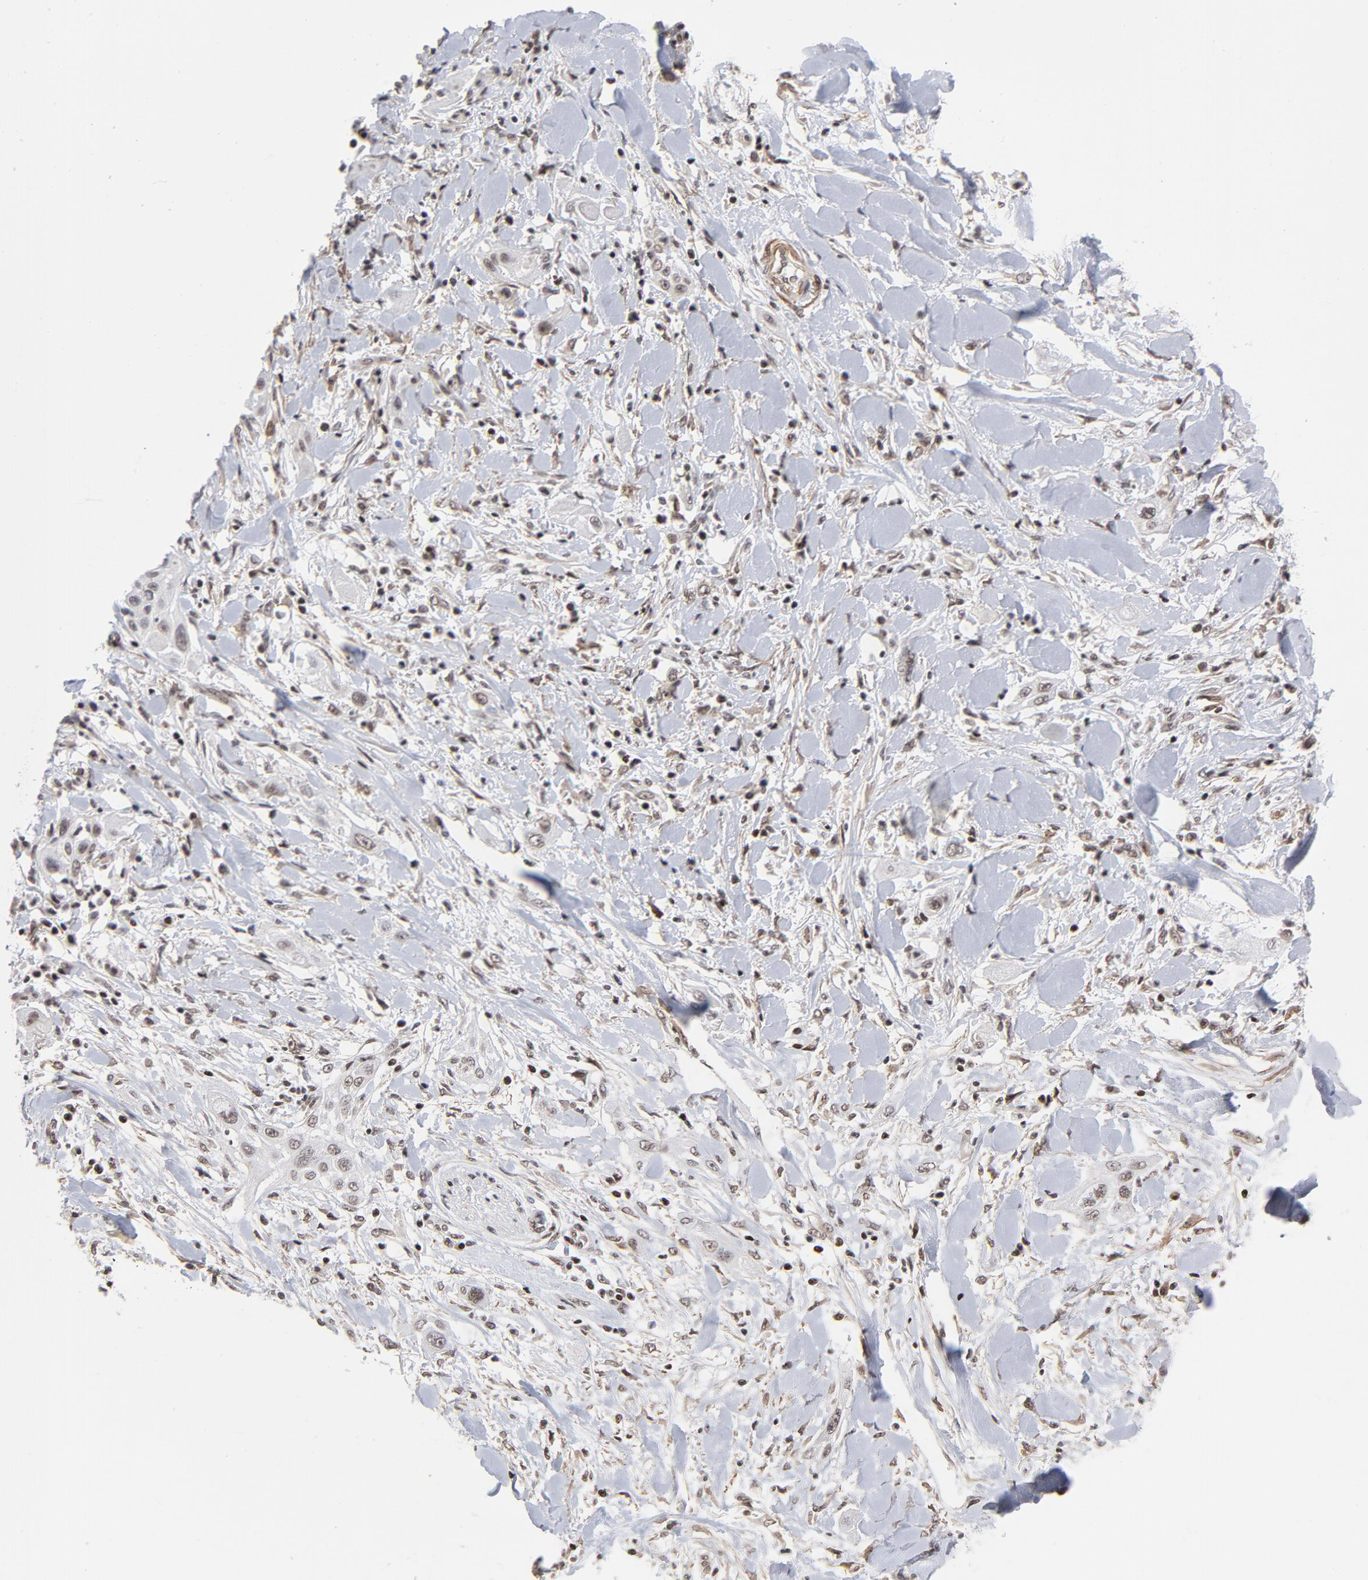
{"staining": {"intensity": "moderate", "quantity": ">75%", "location": "nuclear"}, "tissue": "lung cancer", "cell_type": "Tumor cells", "image_type": "cancer", "snomed": [{"axis": "morphology", "description": "Squamous cell carcinoma, NOS"}, {"axis": "topography", "description": "Lung"}], "caption": "High-magnification brightfield microscopy of lung cancer (squamous cell carcinoma) stained with DAB (brown) and counterstained with hematoxylin (blue). tumor cells exhibit moderate nuclear positivity is identified in about>75% of cells. The staining was performed using DAB to visualize the protein expression in brown, while the nuclei were stained in blue with hematoxylin (Magnification: 20x).", "gene": "CTCF", "patient": {"sex": "female", "age": 47}}